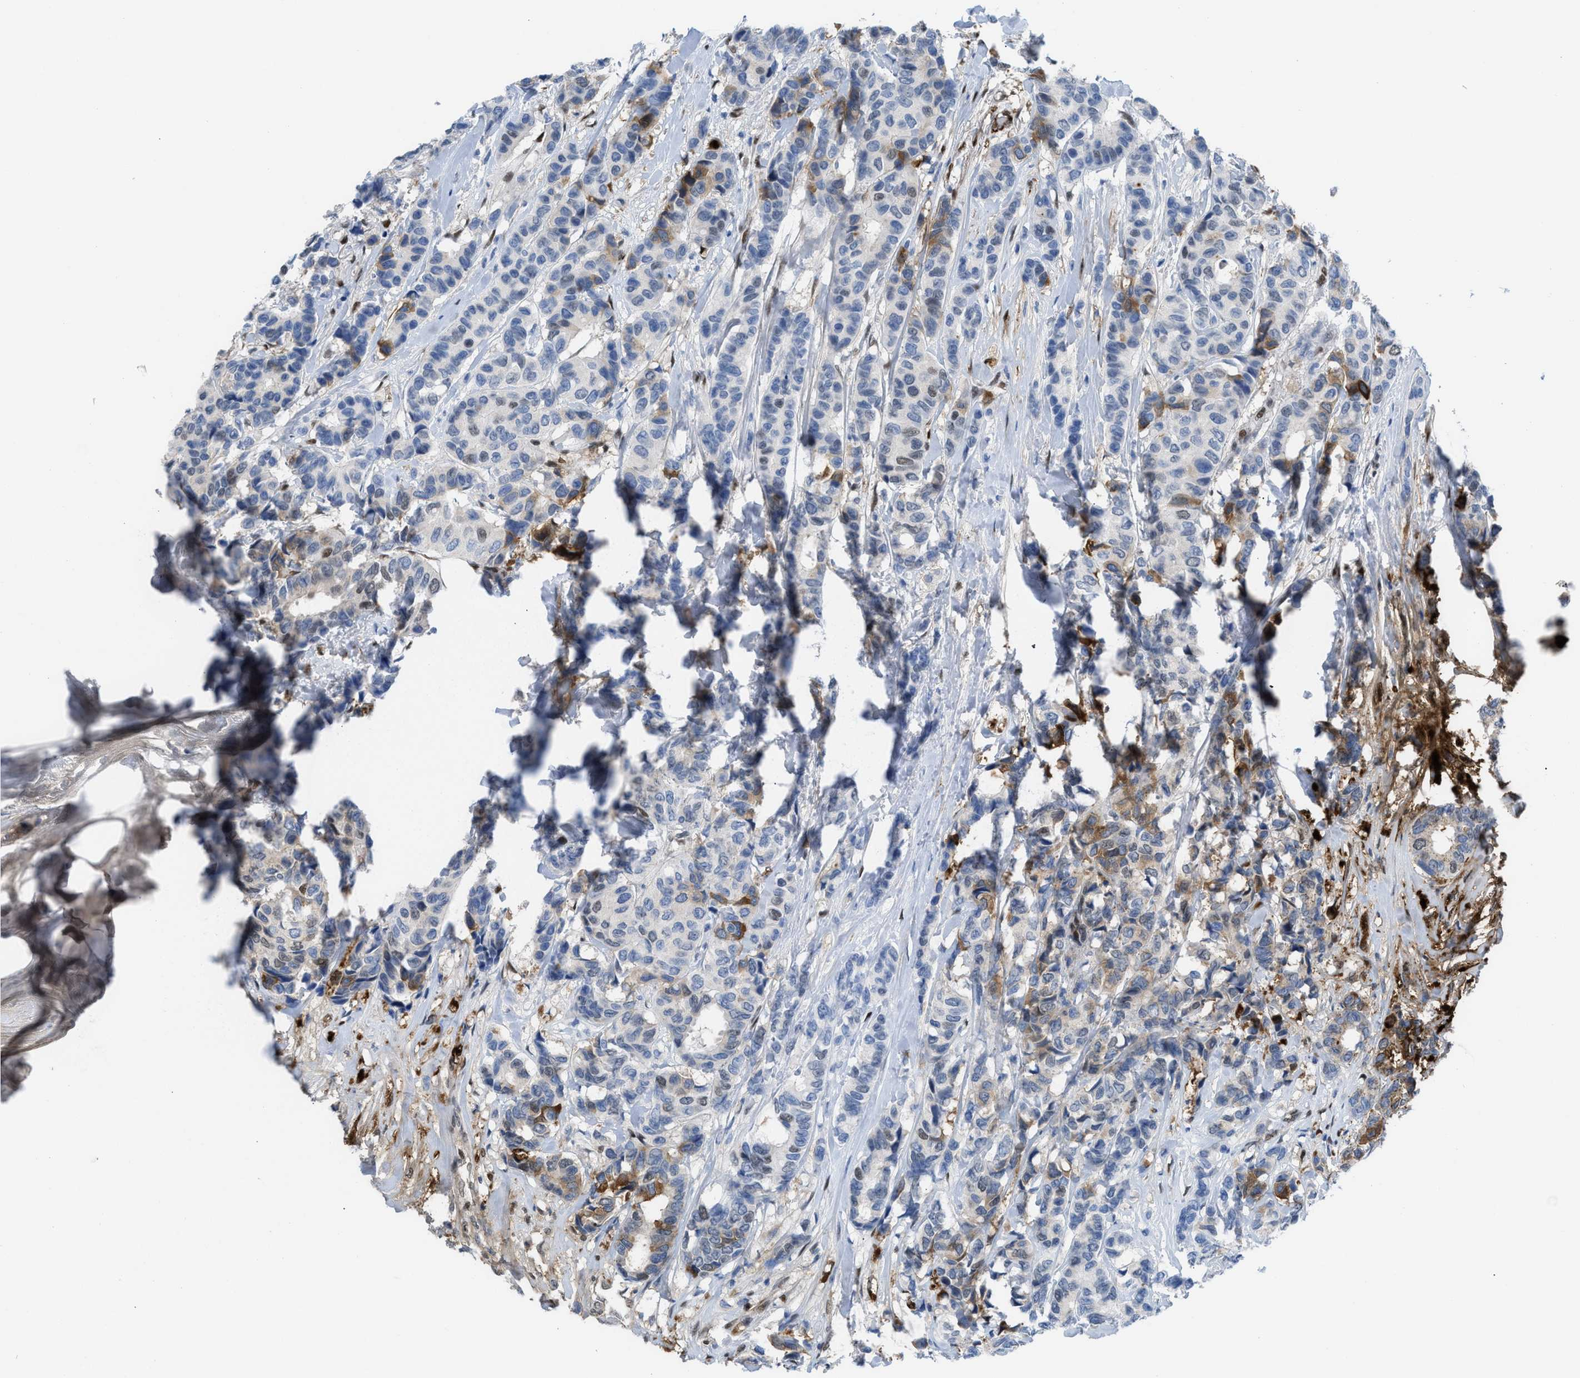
{"staining": {"intensity": "strong", "quantity": "<25%", "location": "cytoplasmic/membranous,nuclear"}, "tissue": "breast cancer", "cell_type": "Tumor cells", "image_type": "cancer", "snomed": [{"axis": "morphology", "description": "Duct carcinoma"}, {"axis": "topography", "description": "Breast"}], "caption": "IHC image of neoplastic tissue: human invasive ductal carcinoma (breast) stained using immunohistochemistry displays medium levels of strong protein expression localized specifically in the cytoplasmic/membranous and nuclear of tumor cells, appearing as a cytoplasmic/membranous and nuclear brown color.", "gene": "LEF1", "patient": {"sex": "female", "age": 87}}